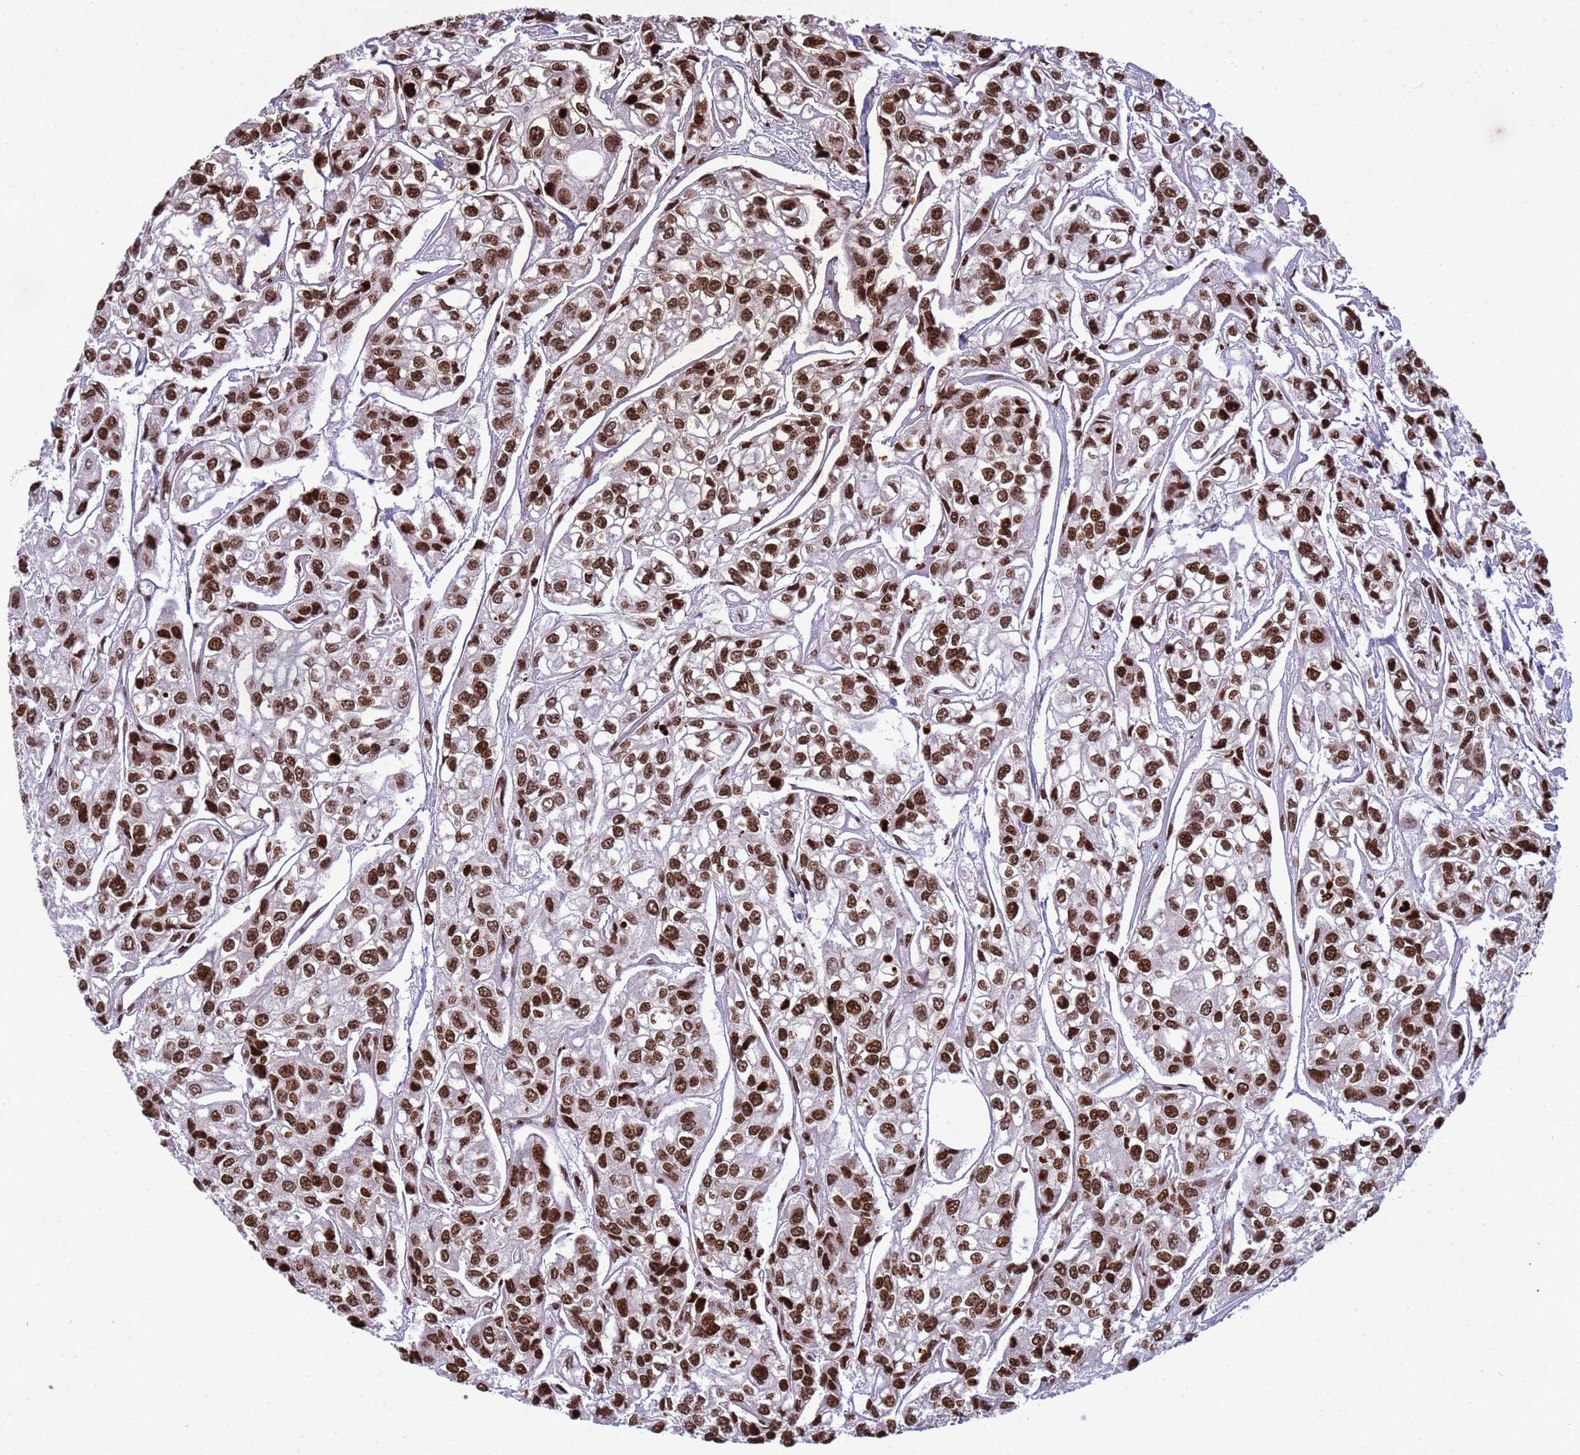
{"staining": {"intensity": "strong", "quantity": ">75%", "location": "nuclear"}, "tissue": "urothelial cancer", "cell_type": "Tumor cells", "image_type": "cancer", "snomed": [{"axis": "morphology", "description": "Urothelial carcinoma, High grade"}, {"axis": "topography", "description": "Urinary bladder"}], "caption": "A brown stain shows strong nuclear positivity of a protein in human urothelial carcinoma (high-grade) tumor cells.", "gene": "H3-3B", "patient": {"sex": "male", "age": 67}}